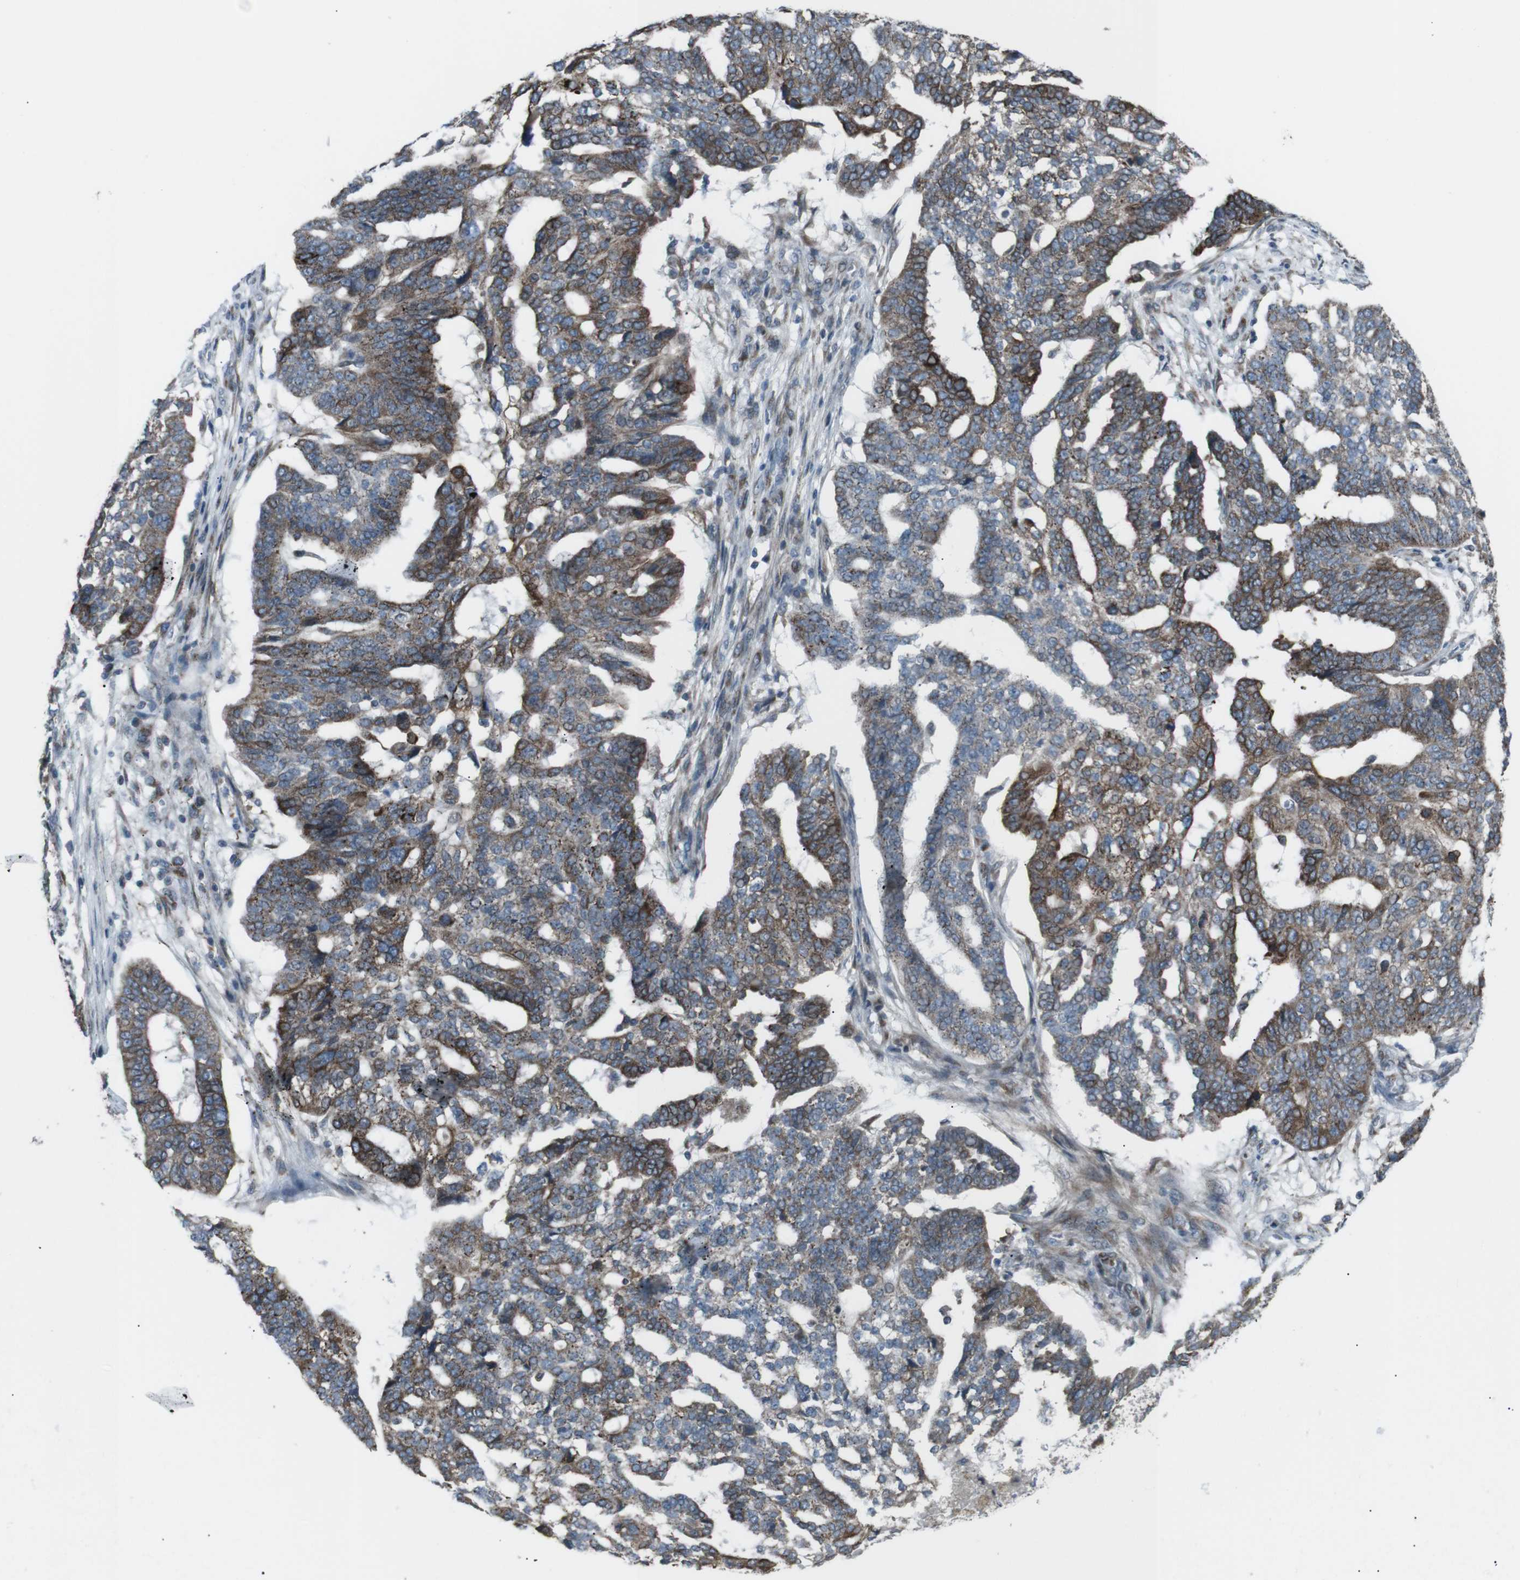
{"staining": {"intensity": "moderate", "quantity": "25%-75%", "location": "cytoplasmic/membranous"}, "tissue": "ovarian cancer", "cell_type": "Tumor cells", "image_type": "cancer", "snomed": [{"axis": "morphology", "description": "Cystadenocarcinoma, serous, NOS"}, {"axis": "topography", "description": "Ovary"}], "caption": "Human ovarian cancer (serous cystadenocarcinoma) stained with a brown dye demonstrates moderate cytoplasmic/membranous positive staining in approximately 25%-75% of tumor cells.", "gene": "LNPK", "patient": {"sex": "female", "age": 59}}